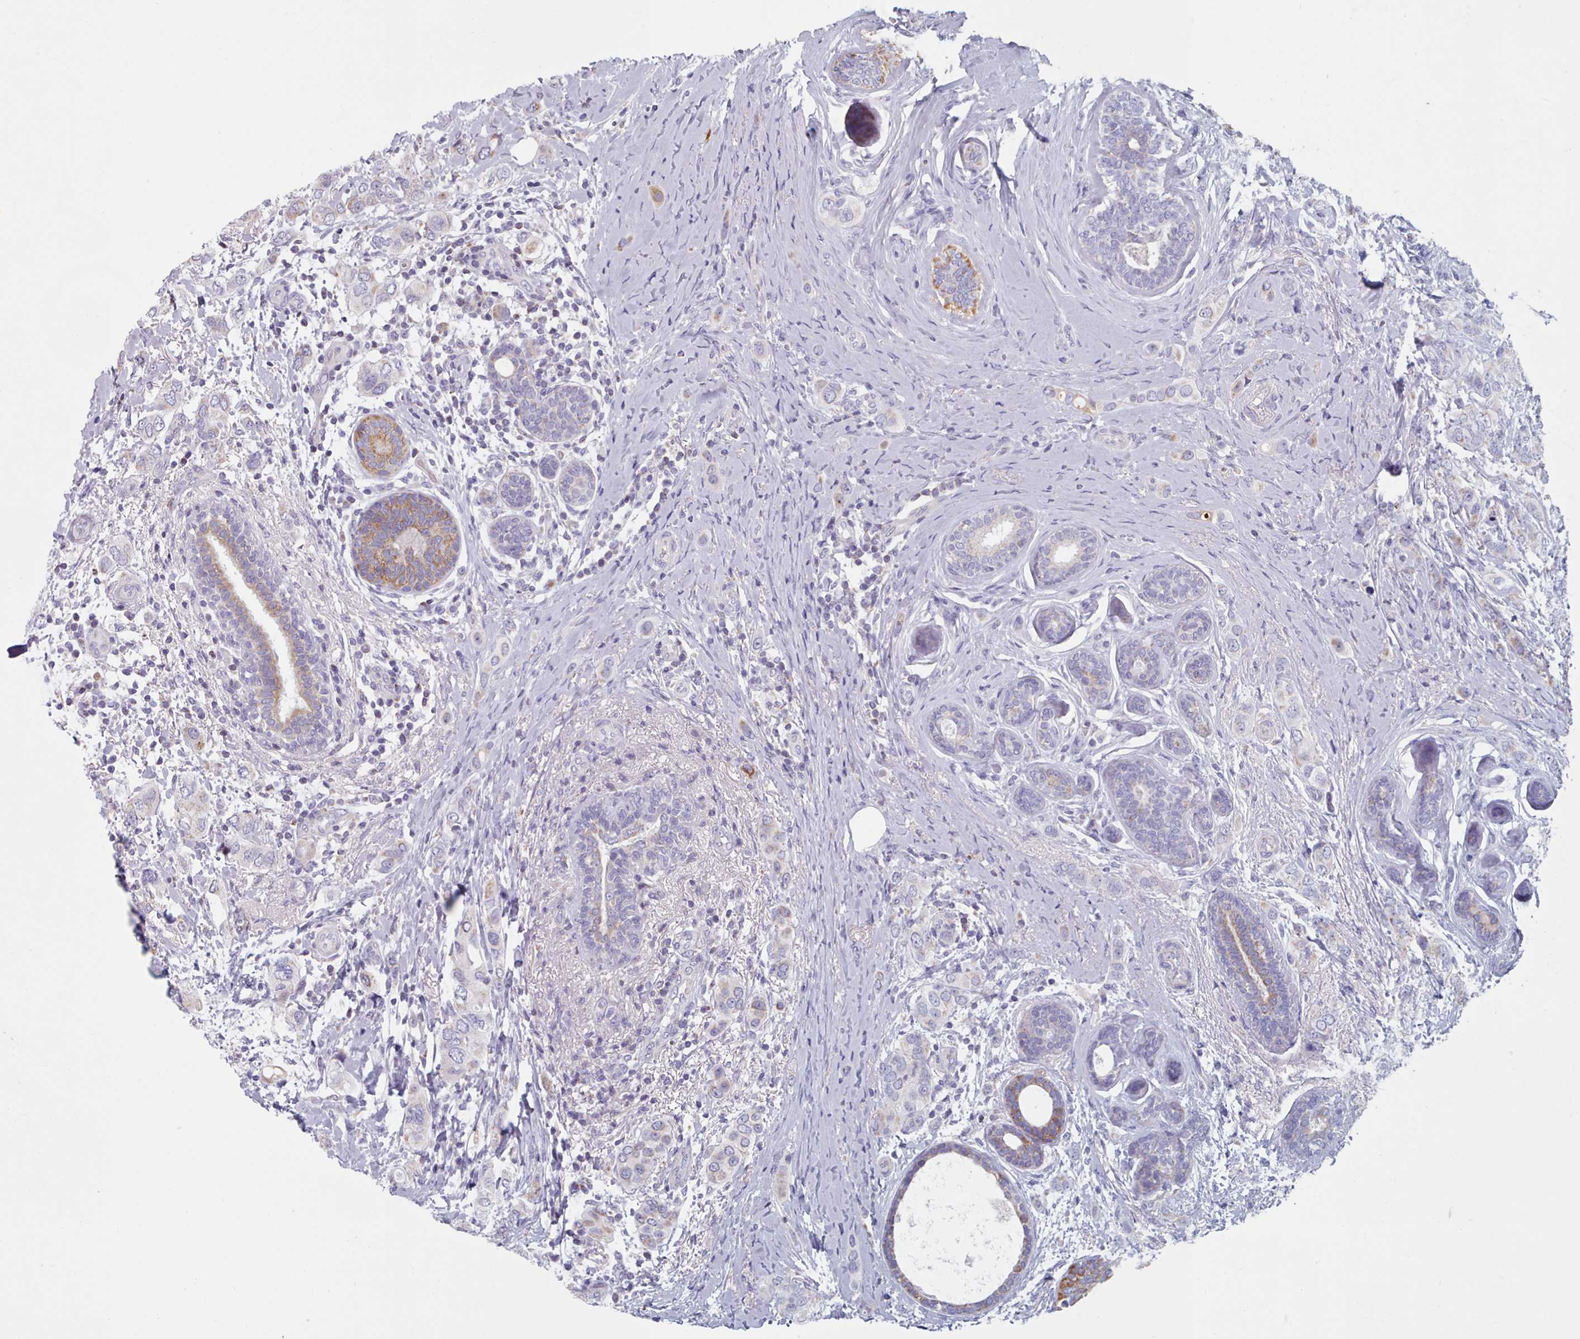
{"staining": {"intensity": "weak", "quantity": "<25%", "location": "cytoplasmic/membranous"}, "tissue": "breast cancer", "cell_type": "Tumor cells", "image_type": "cancer", "snomed": [{"axis": "morphology", "description": "Lobular carcinoma"}, {"axis": "topography", "description": "Breast"}], "caption": "IHC of breast cancer demonstrates no staining in tumor cells.", "gene": "FAM170B", "patient": {"sex": "female", "age": 51}}